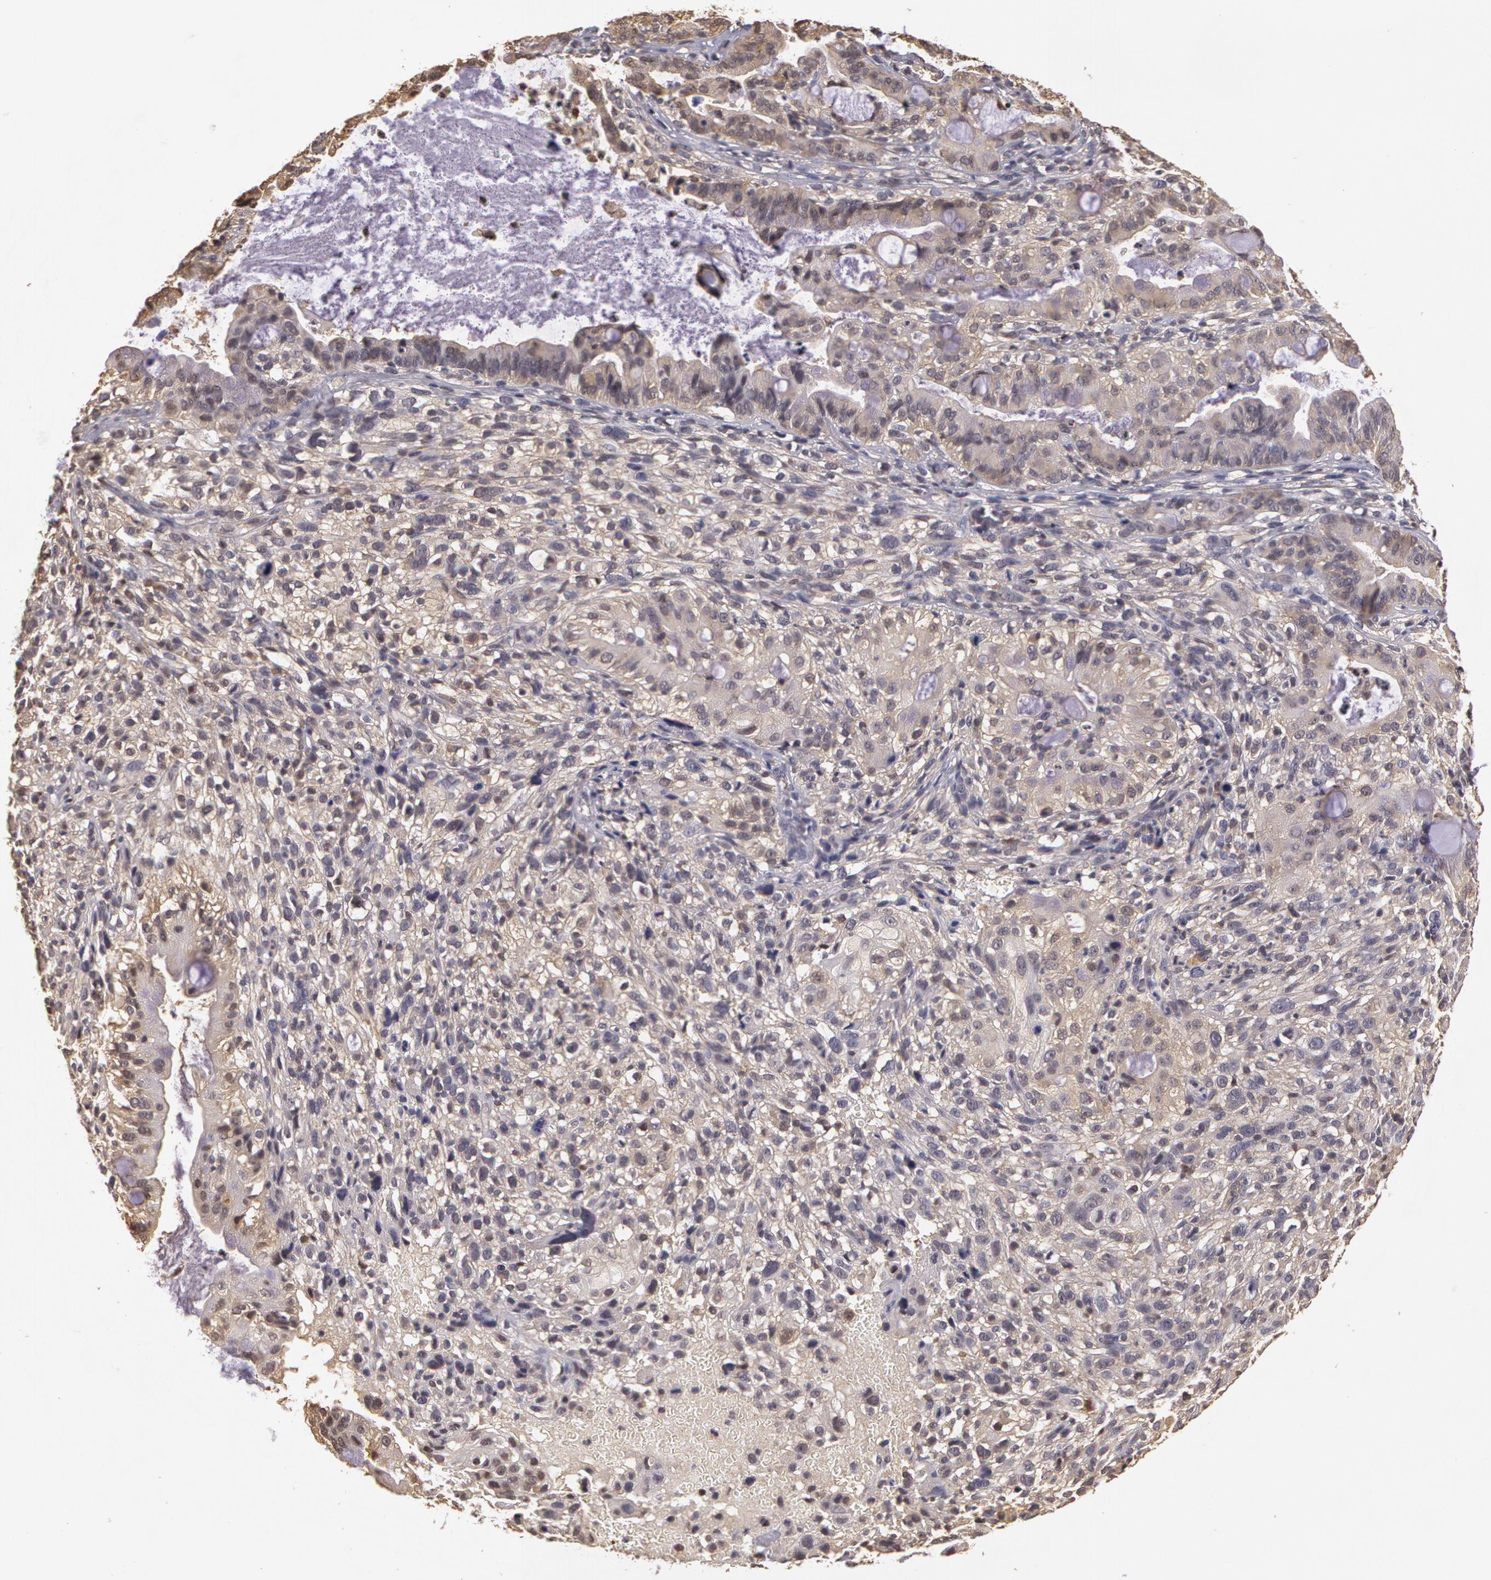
{"staining": {"intensity": "negative", "quantity": "none", "location": "none"}, "tissue": "cervical cancer", "cell_type": "Tumor cells", "image_type": "cancer", "snomed": [{"axis": "morphology", "description": "Adenocarcinoma, NOS"}, {"axis": "topography", "description": "Cervix"}], "caption": "The micrograph shows no staining of tumor cells in cervical cancer (adenocarcinoma). (DAB (3,3'-diaminobenzidine) immunohistochemistry (IHC) with hematoxylin counter stain).", "gene": "AHSA1", "patient": {"sex": "female", "age": 41}}